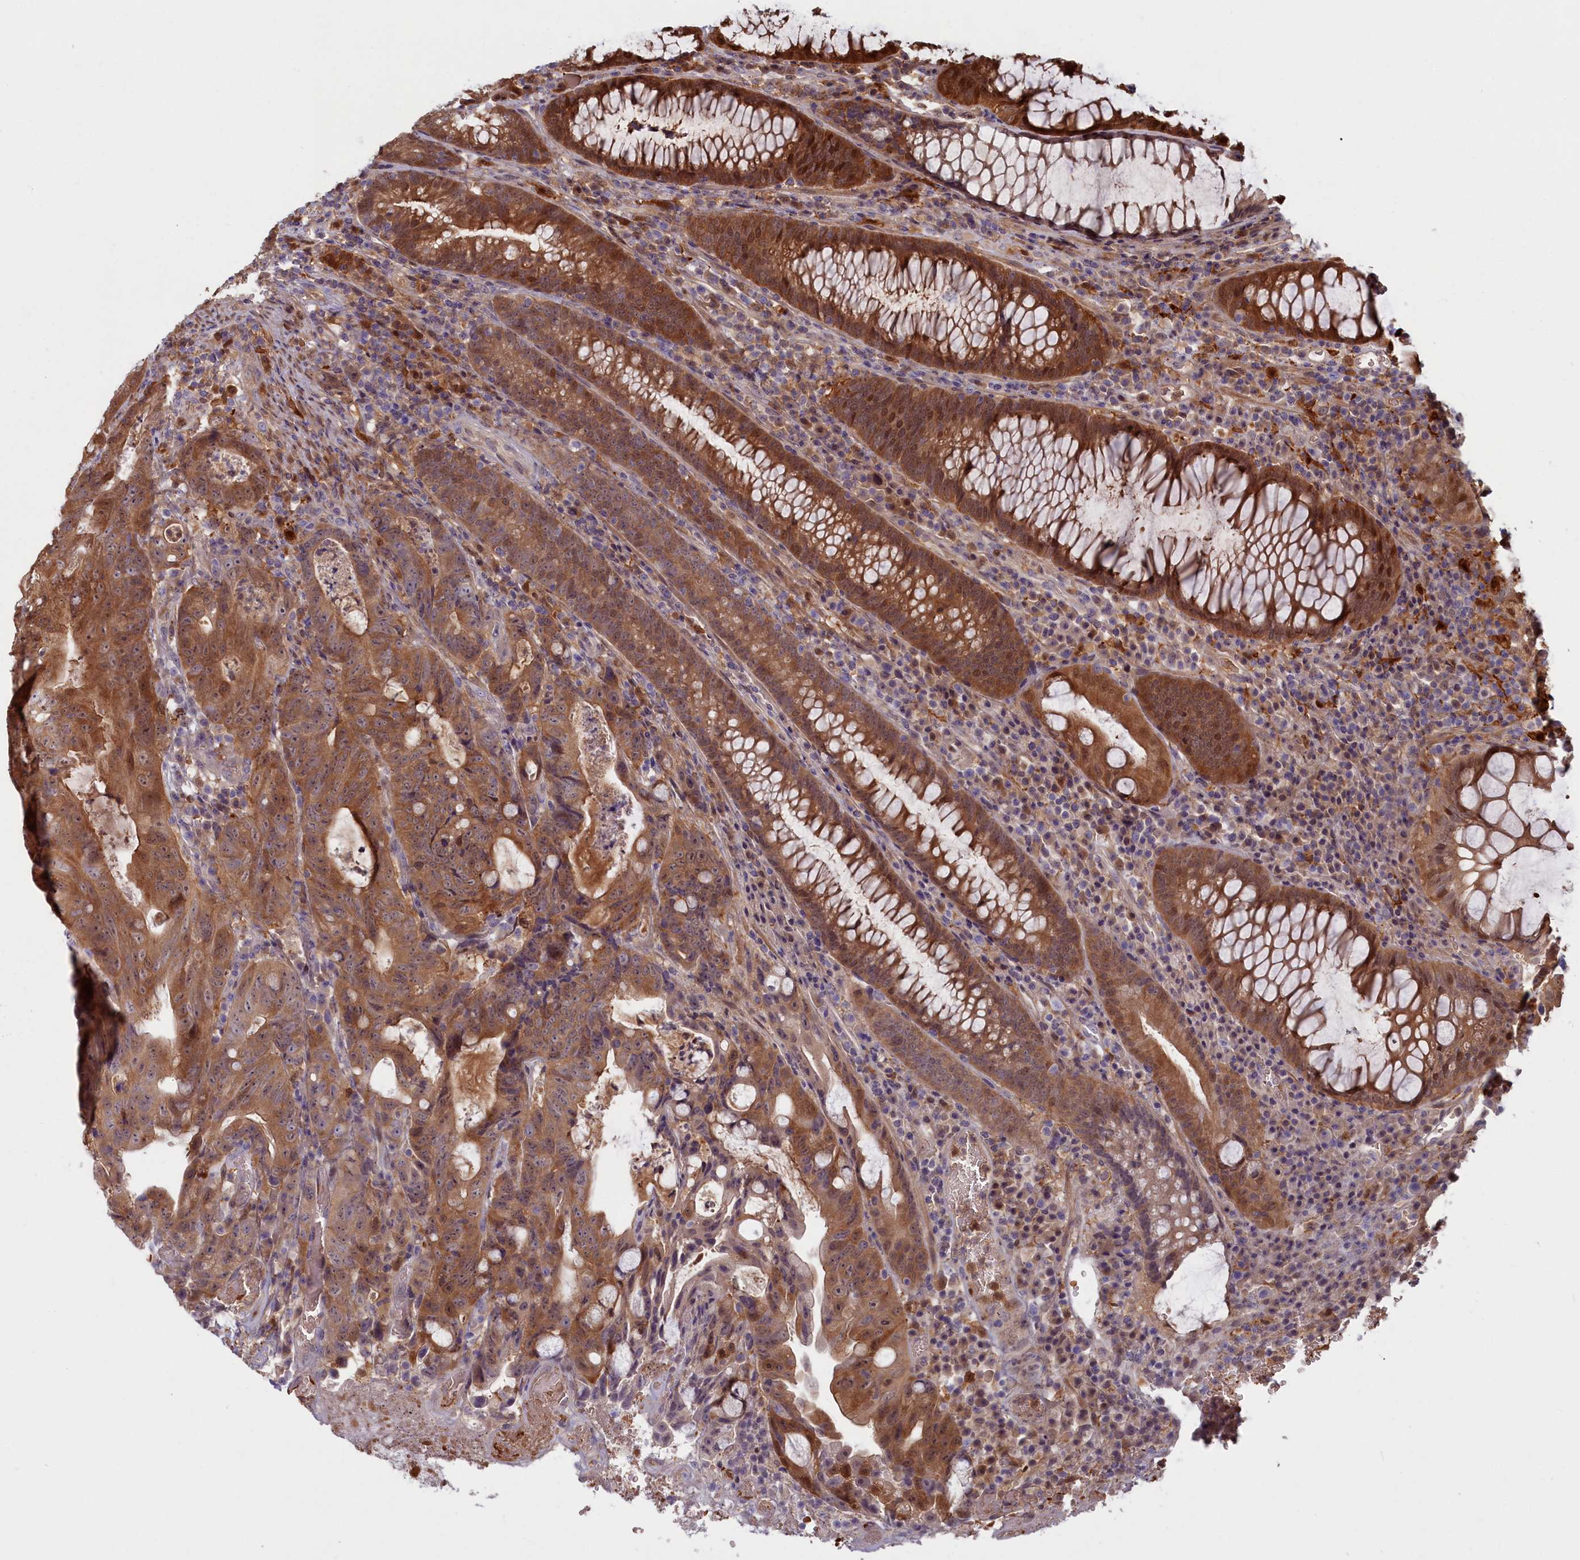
{"staining": {"intensity": "moderate", "quantity": ">75%", "location": "cytoplasmic/membranous"}, "tissue": "colorectal cancer", "cell_type": "Tumor cells", "image_type": "cancer", "snomed": [{"axis": "morphology", "description": "Adenocarcinoma, NOS"}, {"axis": "topography", "description": "Colon"}], "caption": "Colorectal cancer stained with DAB IHC demonstrates medium levels of moderate cytoplasmic/membranous positivity in about >75% of tumor cells.", "gene": "BLVRB", "patient": {"sex": "female", "age": 82}}